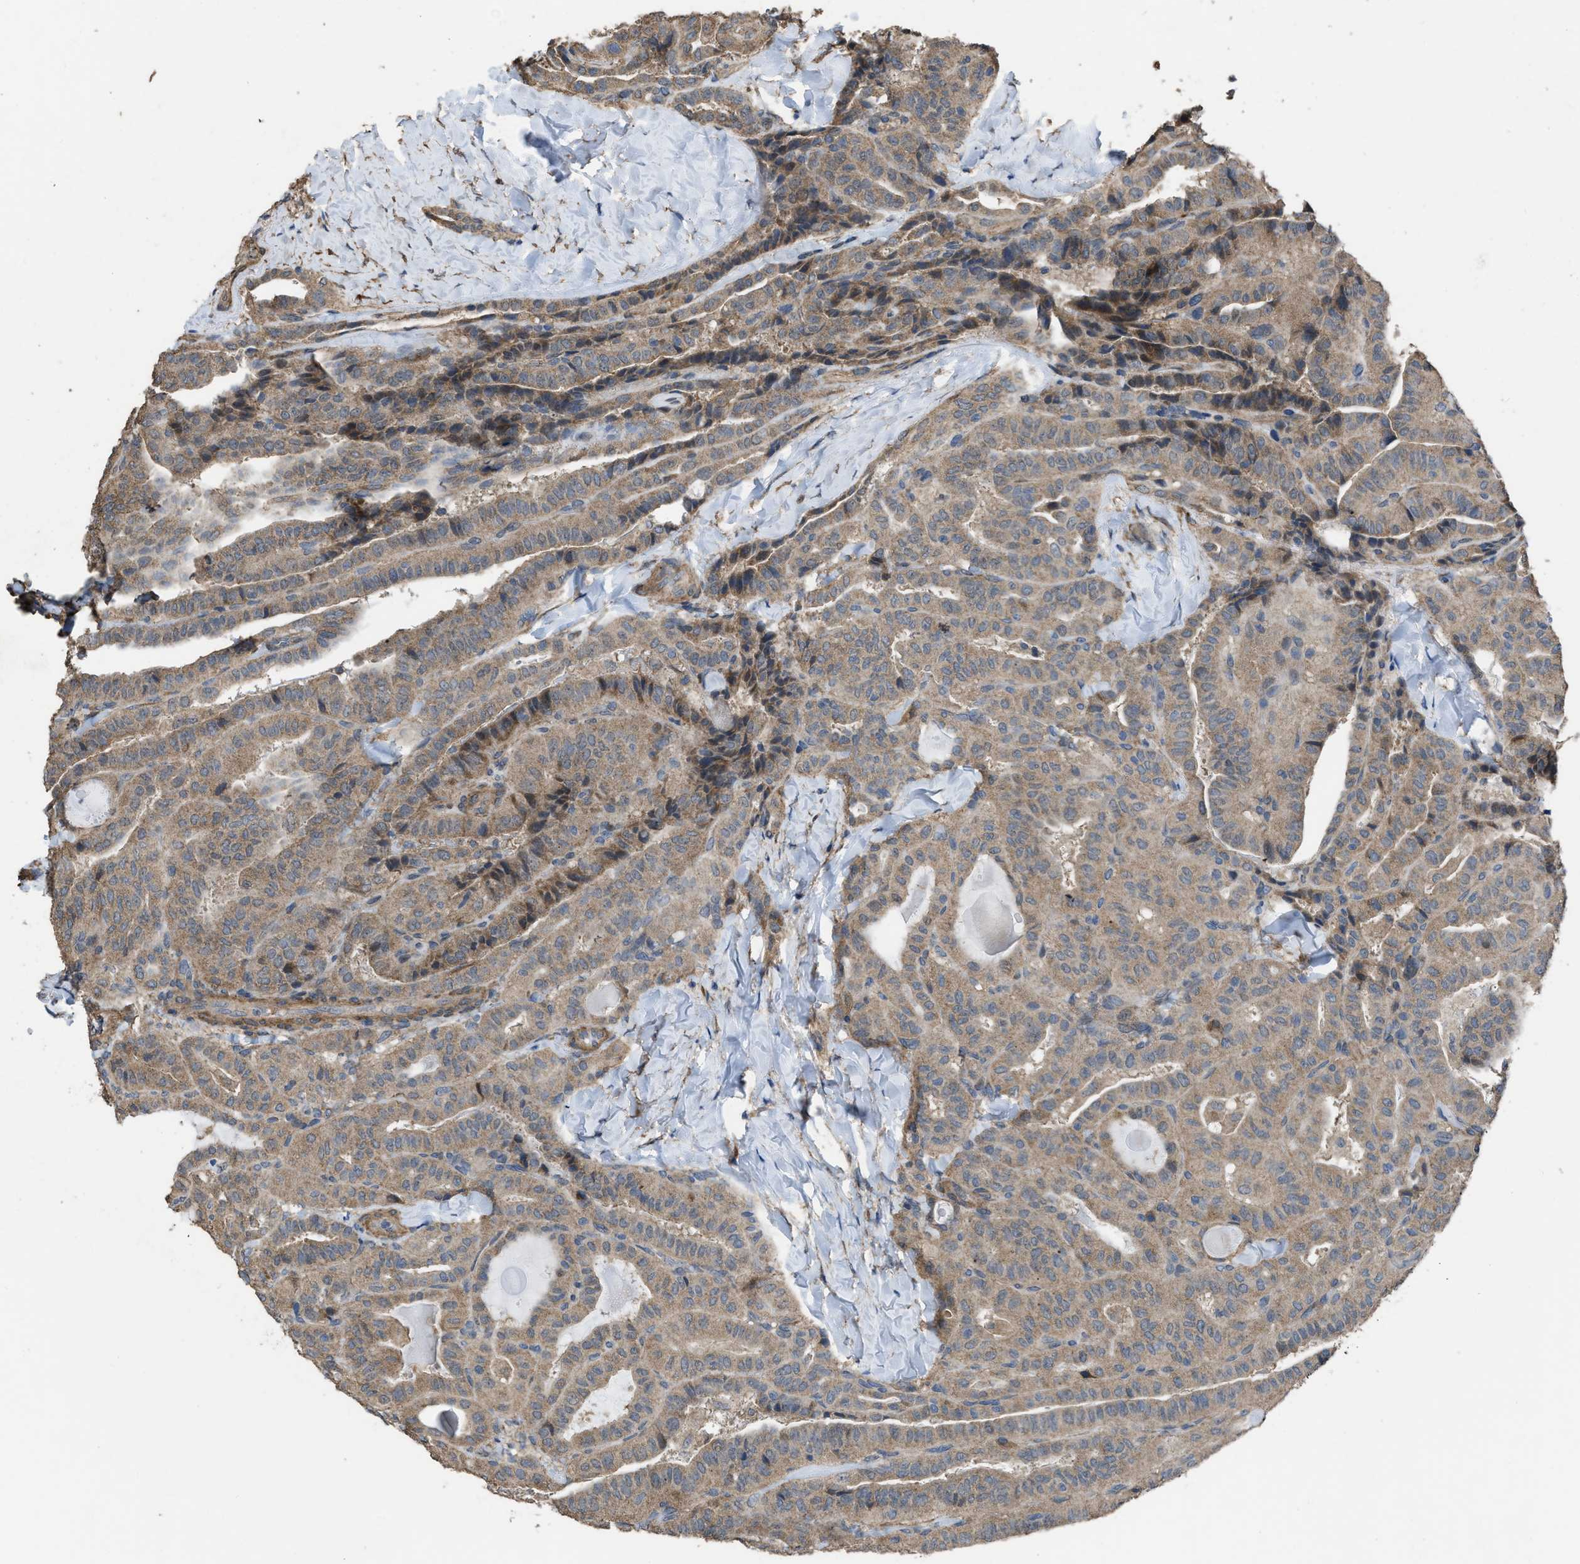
{"staining": {"intensity": "moderate", "quantity": ">75%", "location": "cytoplasmic/membranous"}, "tissue": "thyroid cancer", "cell_type": "Tumor cells", "image_type": "cancer", "snomed": [{"axis": "morphology", "description": "Papillary adenocarcinoma, NOS"}, {"axis": "topography", "description": "Thyroid gland"}], "caption": "Papillary adenocarcinoma (thyroid) stained with immunohistochemistry (IHC) reveals moderate cytoplasmic/membranous positivity in about >75% of tumor cells.", "gene": "ARL6", "patient": {"sex": "male", "age": 77}}